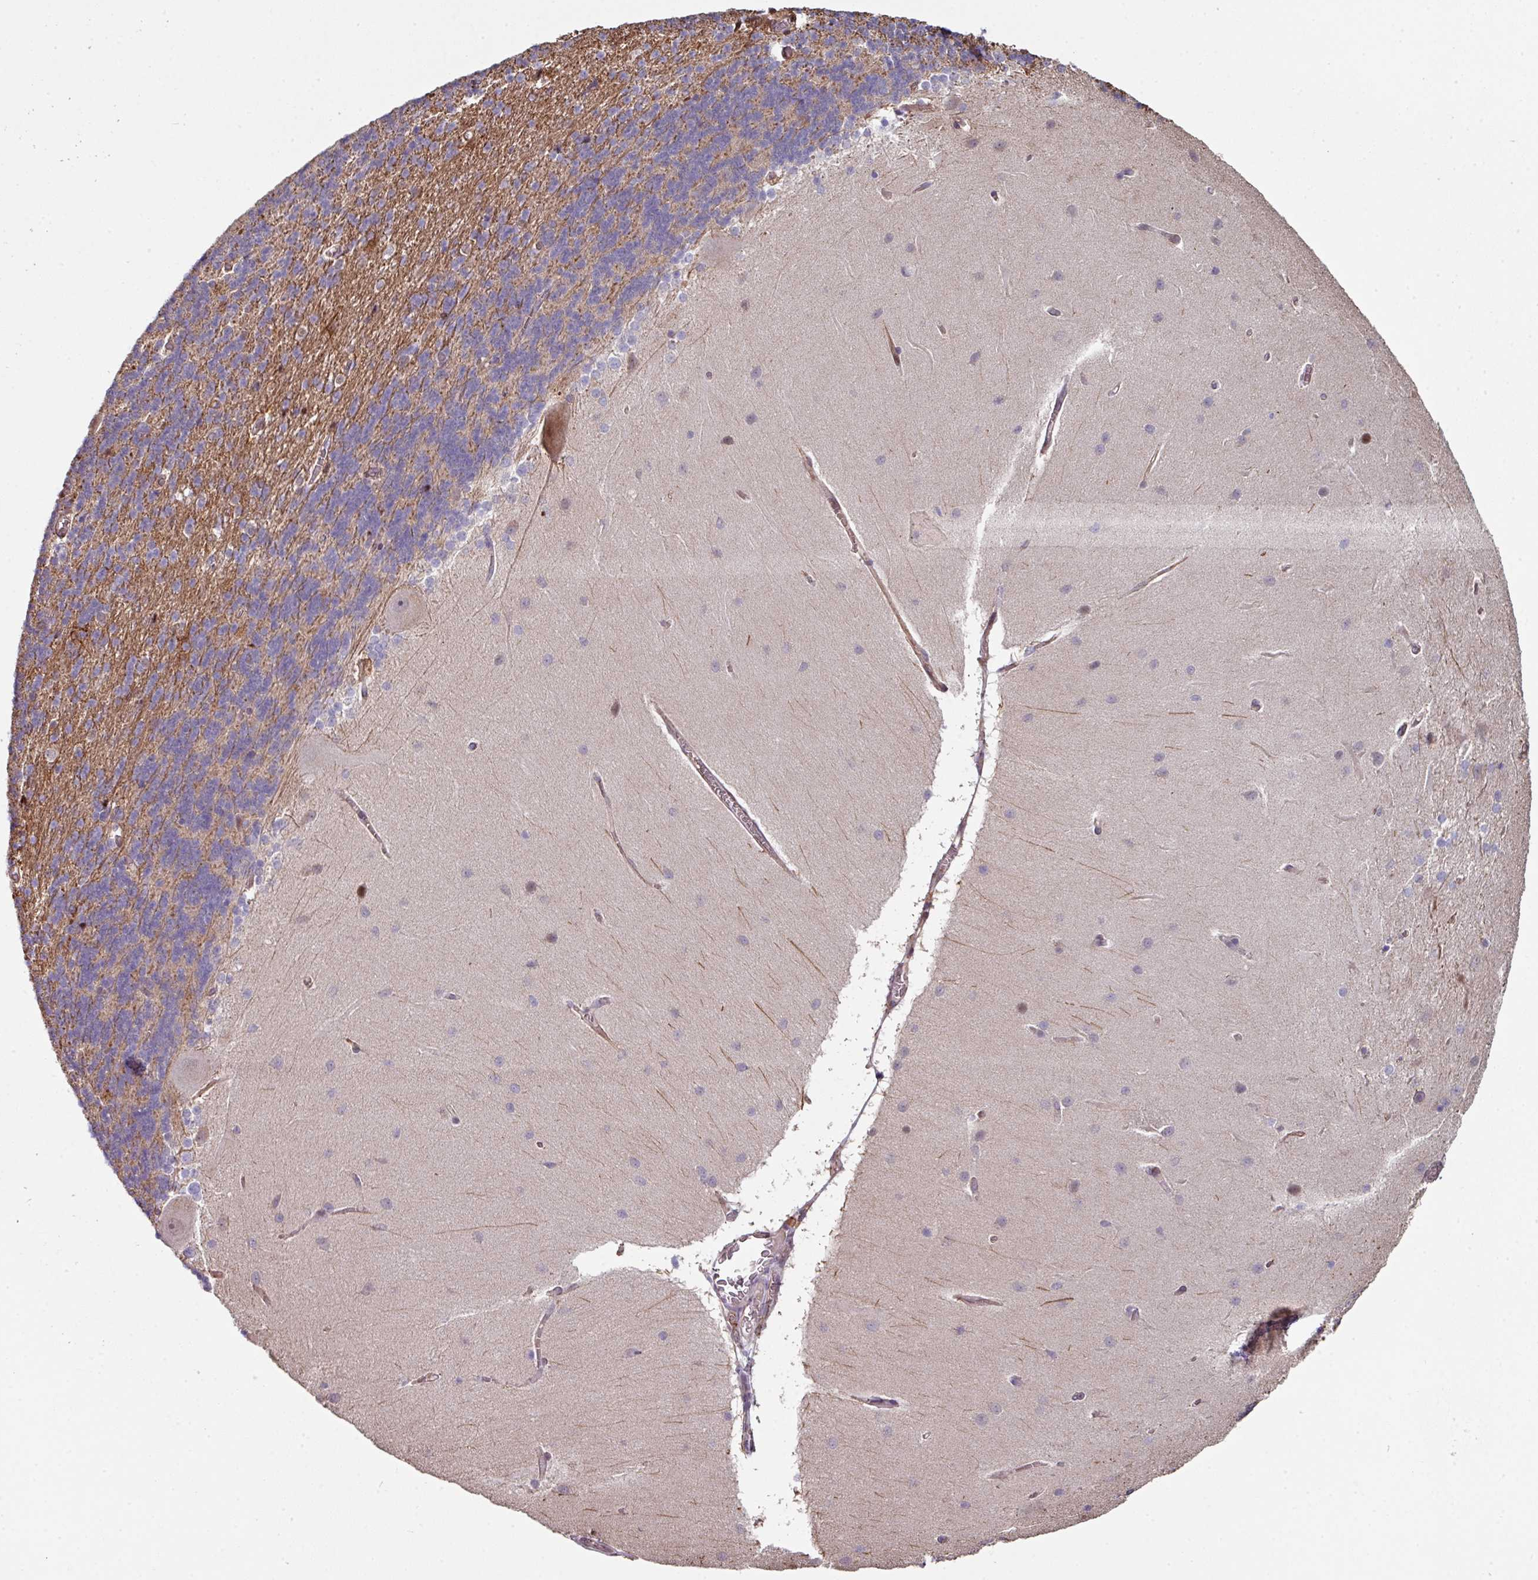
{"staining": {"intensity": "weak", "quantity": "25%-75%", "location": "cytoplasmic/membranous"}, "tissue": "cerebellum", "cell_type": "Cells in granular layer", "image_type": "normal", "snomed": [{"axis": "morphology", "description": "Normal tissue, NOS"}, {"axis": "topography", "description": "Cerebellum"}], "caption": "IHC micrograph of normal cerebellum stained for a protein (brown), which reveals low levels of weak cytoplasmic/membranous staining in about 25%-75% of cells in granular layer.", "gene": "ANO9", "patient": {"sex": "female", "age": 54}}